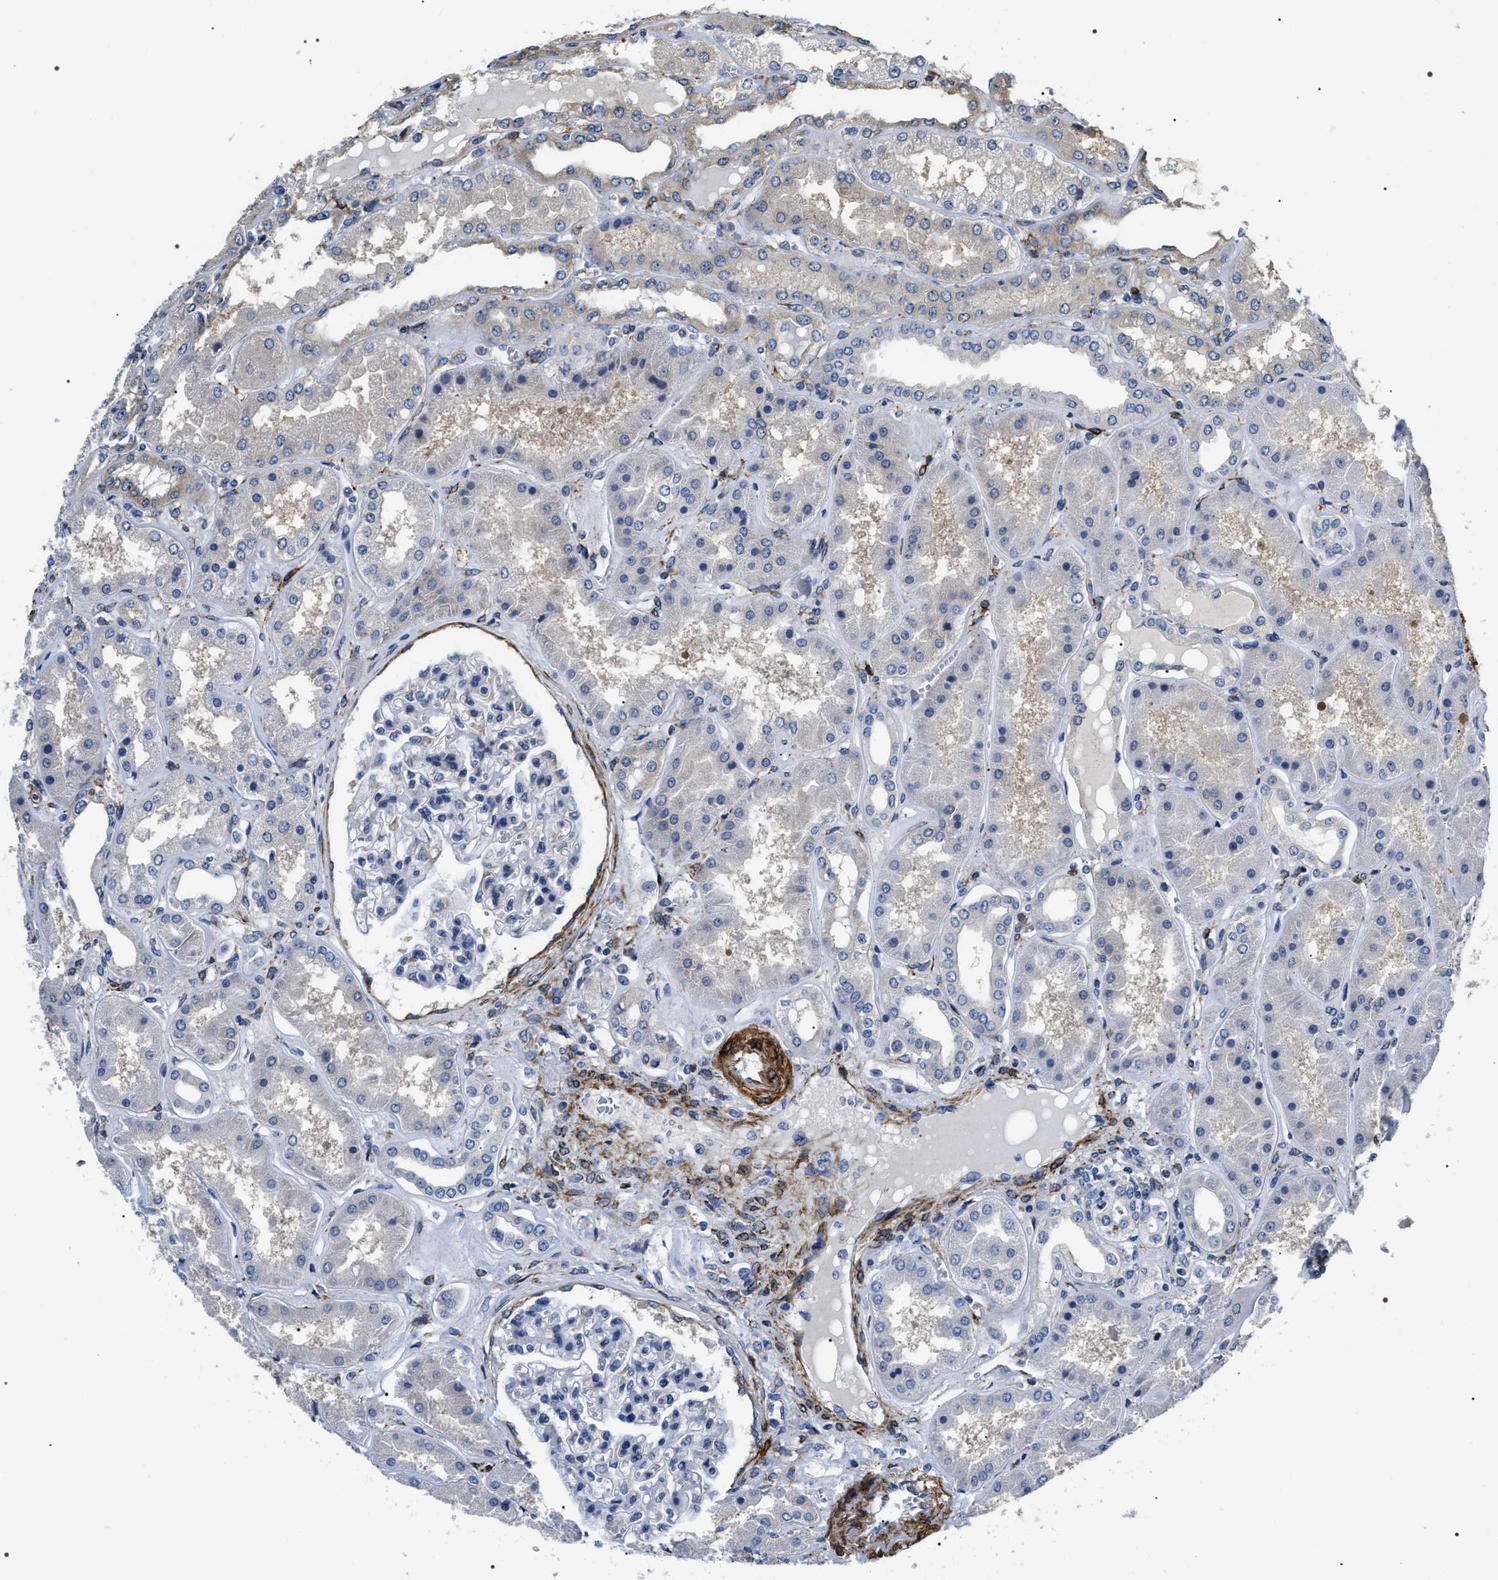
{"staining": {"intensity": "weak", "quantity": "<25%", "location": "cytoplasmic/membranous"}, "tissue": "kidney", "cell_type": "Cells in glomeruli", "image_type": "normal", "snomed": [{"axis": "morphology", "description": "Normal tissue, NOS"}, {"axis": "topography", "description": "Kidney"}], "caption": "High power microscopy micrograph of an immunohistochemistry (IHC) photomicrograph of benign kidney, revealing no significant expression in cells in glomeruli.", "gene": "ZC3HAV1L", "patient": {"sex": "female", "age": 56}}